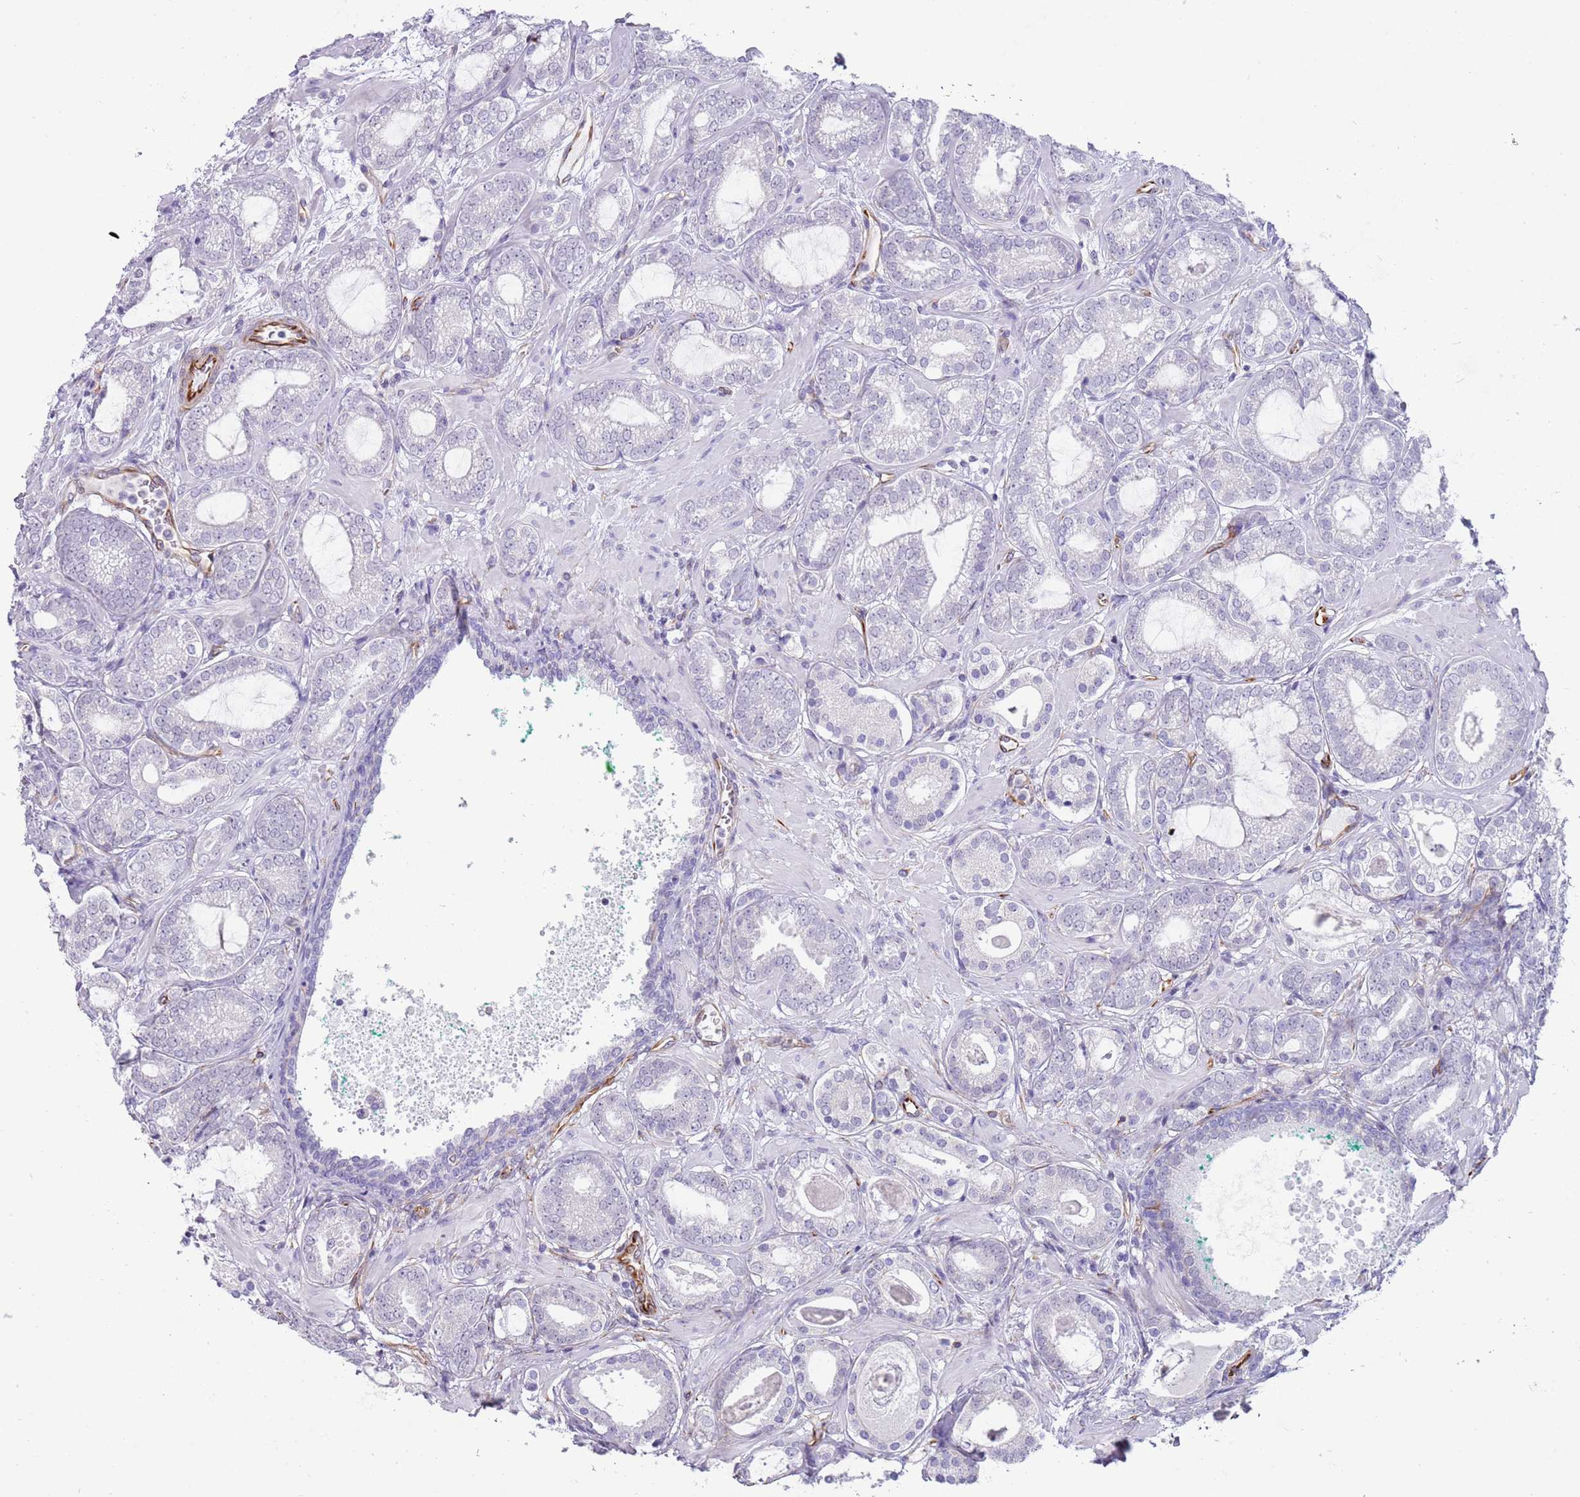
{"staining": {"intensity": "negative", "quantity": "none", "location": "none"}, "tissue": "prostate cancer", "cell_type": "Tumor cells", "image_type": "cancer", "snomed": [{"axis": "morphology", "description": "Adenocarcinoma, High grade"}, {"axis": "topography", "description": "Prostate"}], "caption": "IHC of human prostate cancer (high-grade adenocarcinoma) displays no staining in tumor cells.", "gene": "NBPF3", "patient": {"sex": "male", "age": 60}}